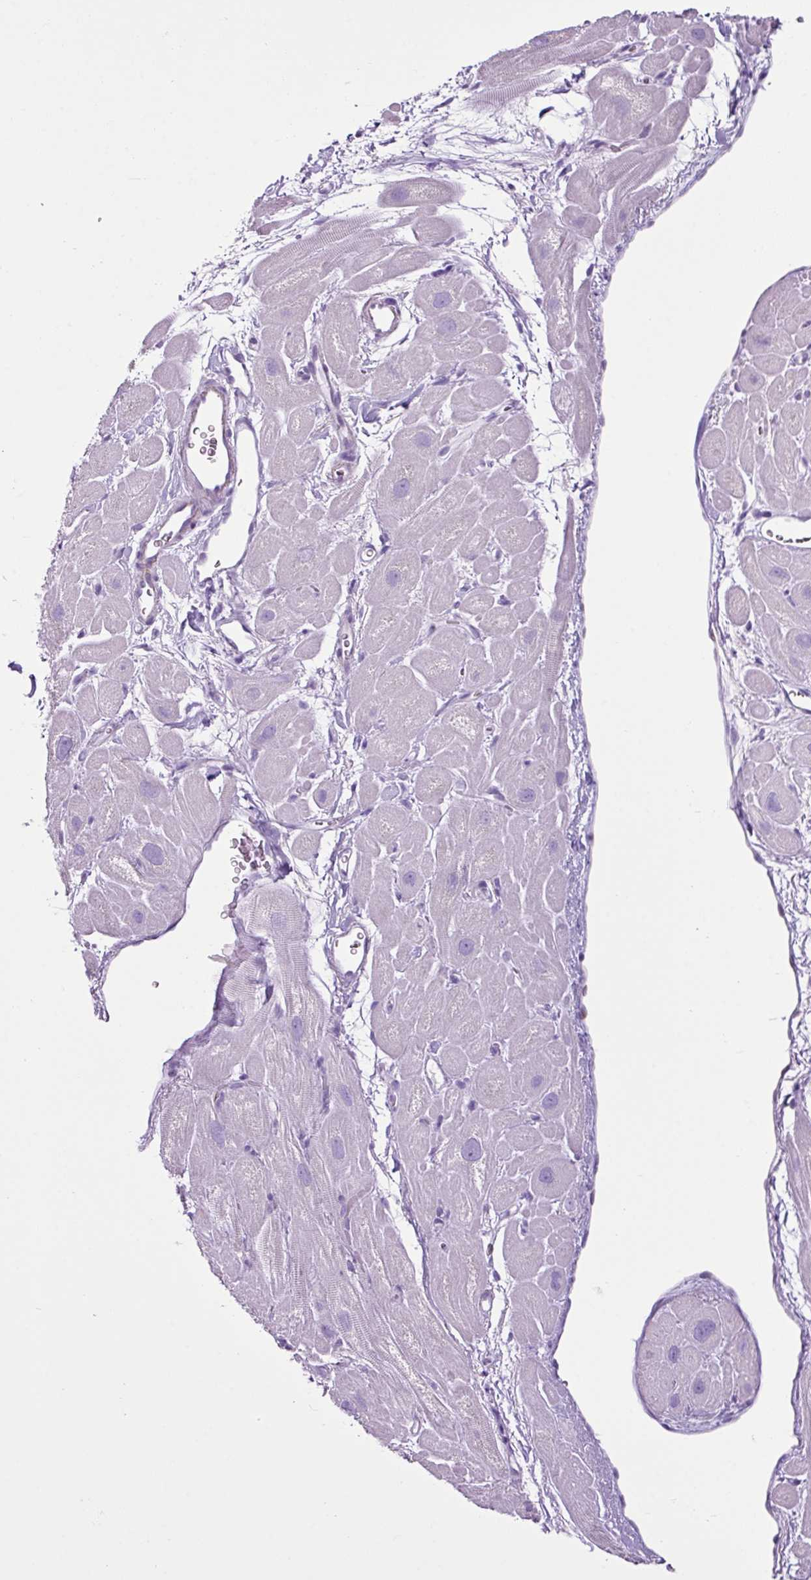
{"staining": {"intensity": "negative", "quantity": "none", "location": "none"}, "tissue": "heart muscle", "cell_type": "Cardiomyocytes", "image_type": "normal", "snomed": [{"axis": "morphology", "description": "Normal tissue, NOS"}, {"axis": "topography", "description": "Heart"}], "caption": "Immunohistochemical staining of unremarkable heart muscle demonstrates no significant expression in cardiomyocytes. (DAB immunohistochemistry (IHC) visualized using brightfield microscopy, high magnification).", "gene": "LILRB4", "patient": {"sex": "male", "age": 49}}